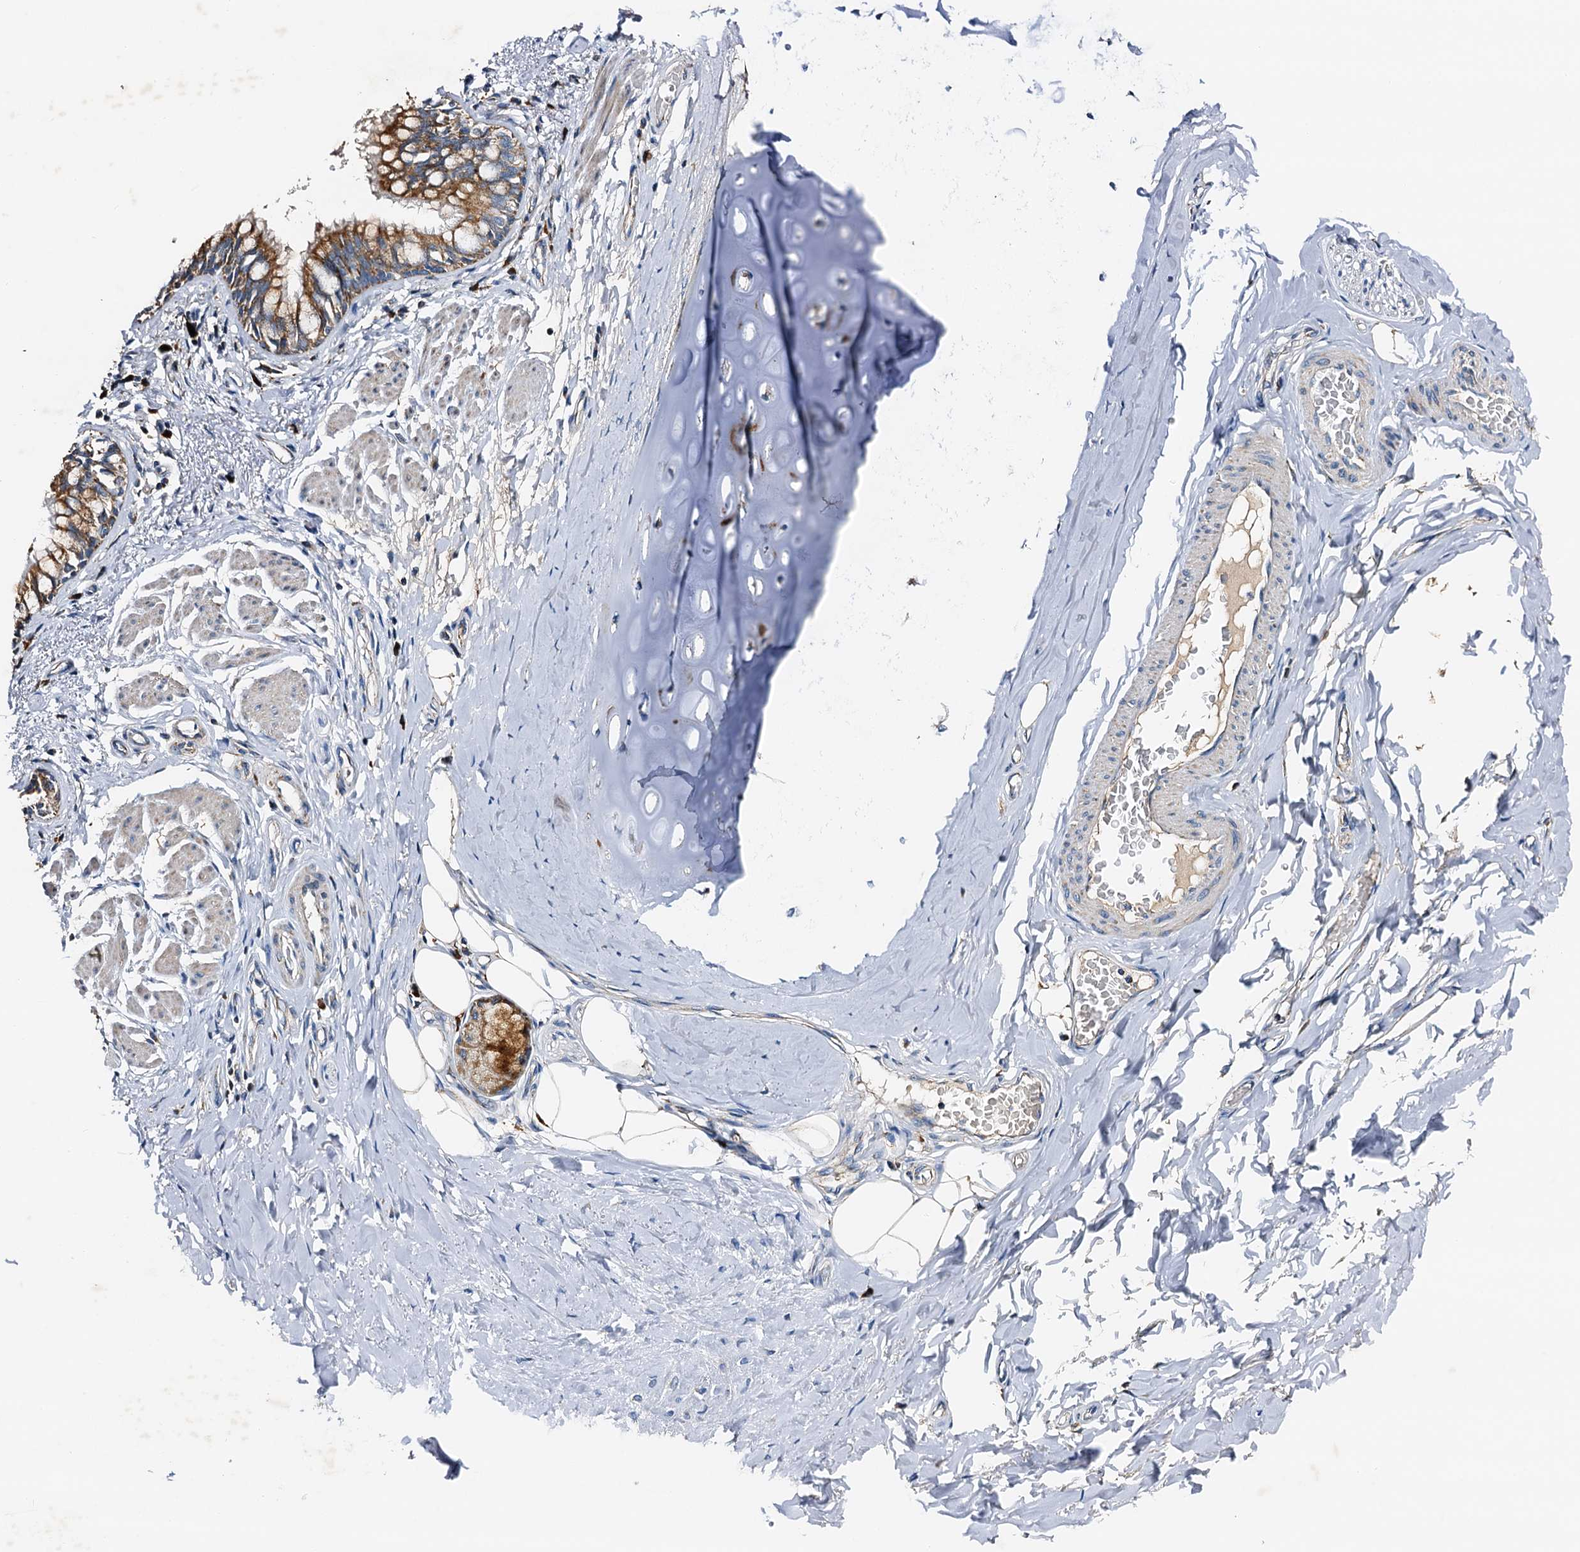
{"staining": {"intensity": "moderate", "quantity": ">75%", "location": "cytoplasmic/membranous"}, "tissue": "bronchus", "cell_type": "Respiratory epithelial cells", "image_type": "normal", "snomed": [{"axis": "morphology", "description": "Normal tissue, NOS"}, {"axis": "topography", "description": "Cartilage tissue"}, {"axis": "topography", "description": "Bronchus"}], "caption": "Immunohistochemical staining of normal human bronchus shows moderate cytoplasmic/membranous protein staining in approximately >75% of respiratory epithelial cells. (DAB IHC with brightfield microscopy, high magnification).", "gene": "POC1A", "patient": {"sex": "female", "age": 36}}